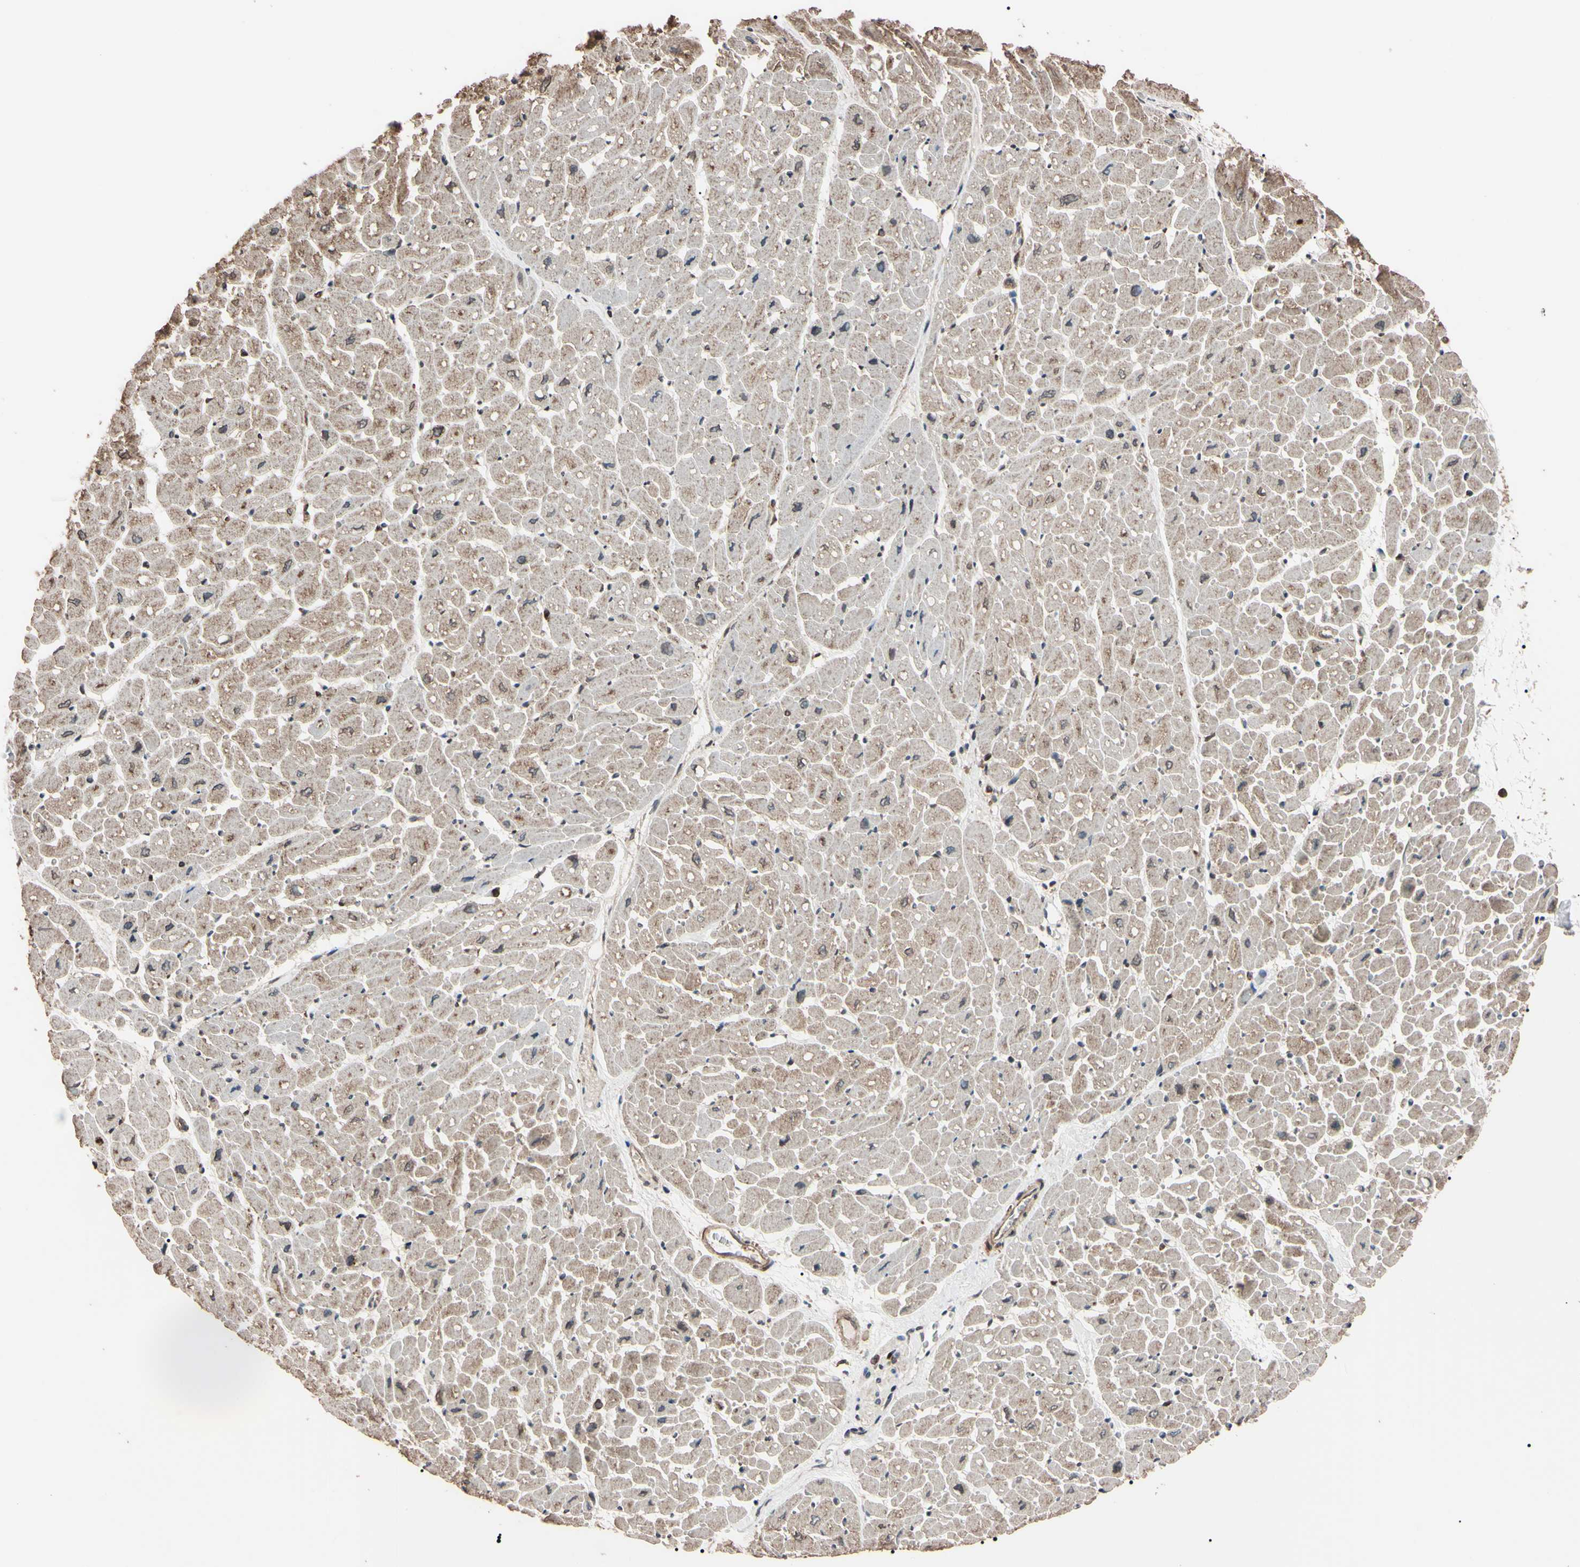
{"staining": {"intensity": "moderate", "quantity": "25%-75%", "location": "cytoplasmic/membranous"}, "tissue": "heart muscle", "cell_type": "Cardiomyocytes", "image_type": "normal", "snomed": [{"axis": "morphology", "description": "Normal tissue, NOS"}, {"axis": "topography", "description": "Heart"}], "caption": "Protein analysis of normal heart muscle shows moderate cytoplasmic/membranous expression in about 25%-75% of cardiomyocytes.", "gene": "TNFRSF1A", "patient": {"sex": "male", "age": 45}}